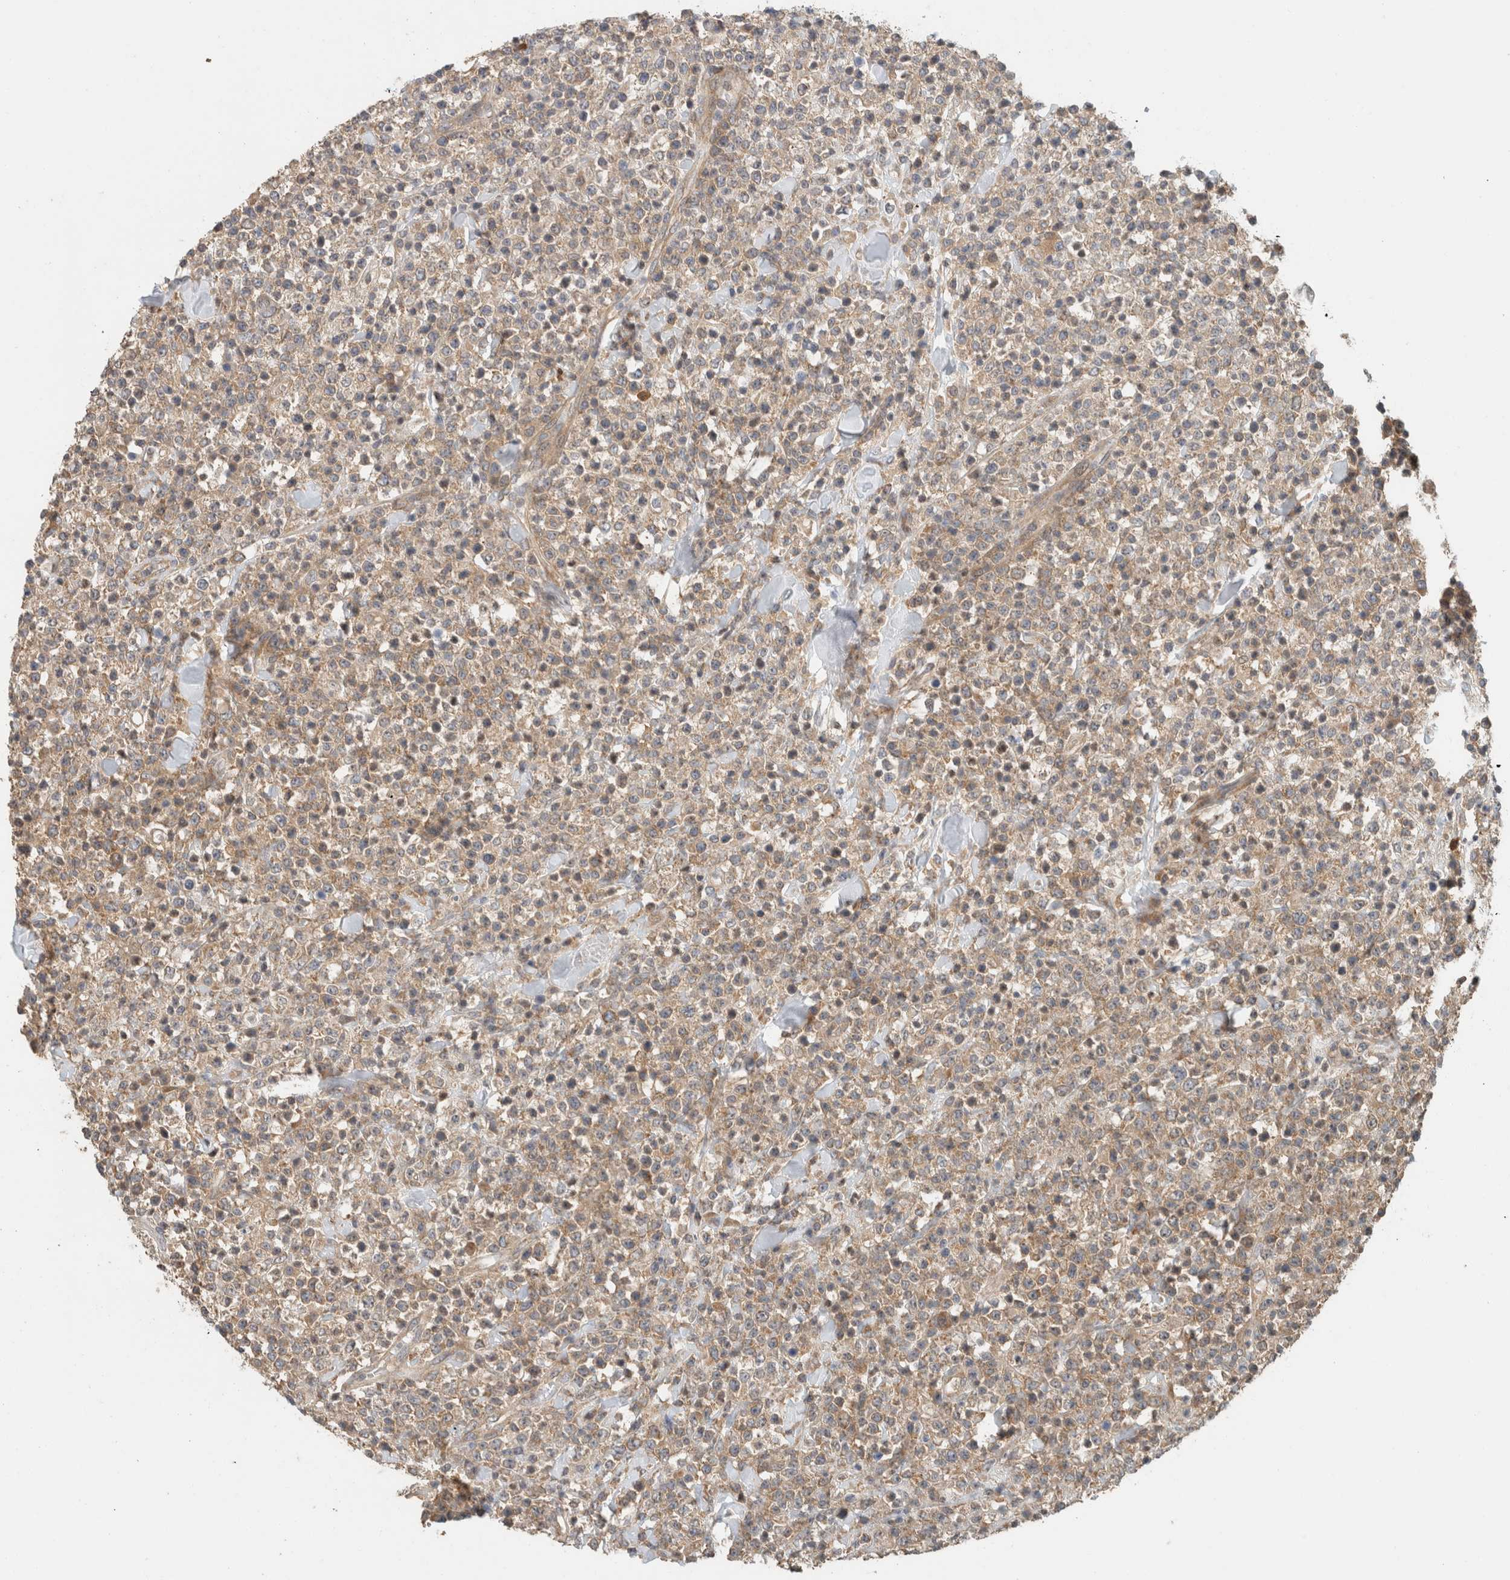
{"staining": {"intensity": "weak", "quantity": ">75%", "location": "cytoplasmic/membranous"}, "tissue": "lymphoma", "cell_type": "Tumor cells", "image_type": "cancer", "snomed": [{"axis": "morphology", "description": "Malignant lymphoma, non-Hodgkin's type, High grade"}, {"axis": "topography", "description": "Colon"}], "caption": "Approximately >75% of tumor cells in human malignant lymphoma, non-Hodgkin's type (high-grade) display weak cytoplasmic/membranous protein expression as visualized by brown immunohistochemical staining.", "gene": "PUM1", "patient": {"sex": "female", "age": 53}}